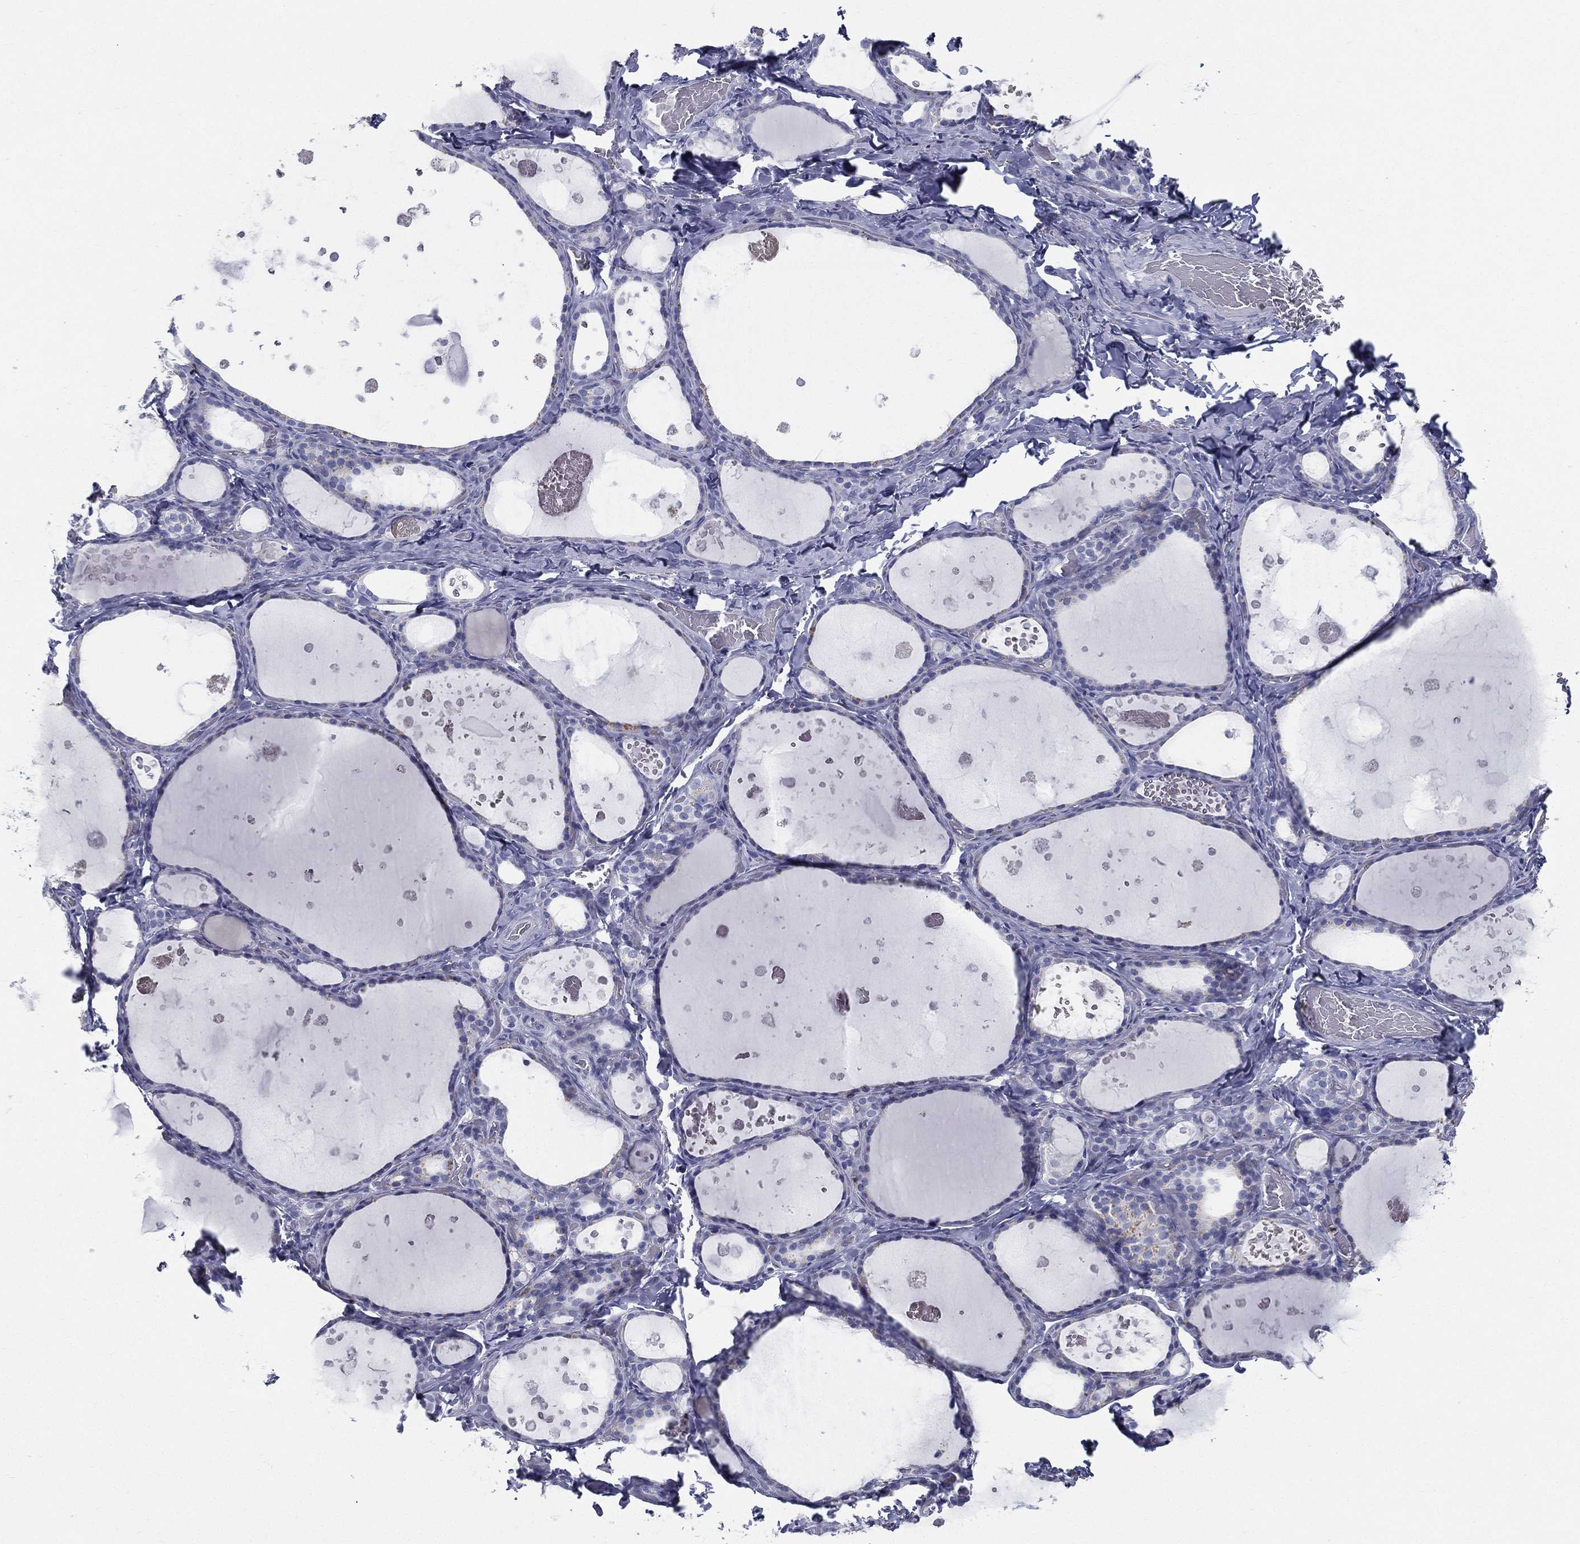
{"staining": {"intensity": "negative", "quantity": "none", "location": "none"}, "tissue": "thyroid gland", "cell_type": "Glandular cells", "image_type": "normal", "snomed": [{"axis": "morphology", "description": "Normal tissue, NOS"}, {"axis": "topography", "description": "Thyroid gland"}], "caption": "DAB (3,3'-diaminobenzidine) immunohistochemical staining of normal thyroid gland reveals no significant expression in glandular cells.", "gene": "DEFB121", "patient": {"sex": "female", "age": 56}}